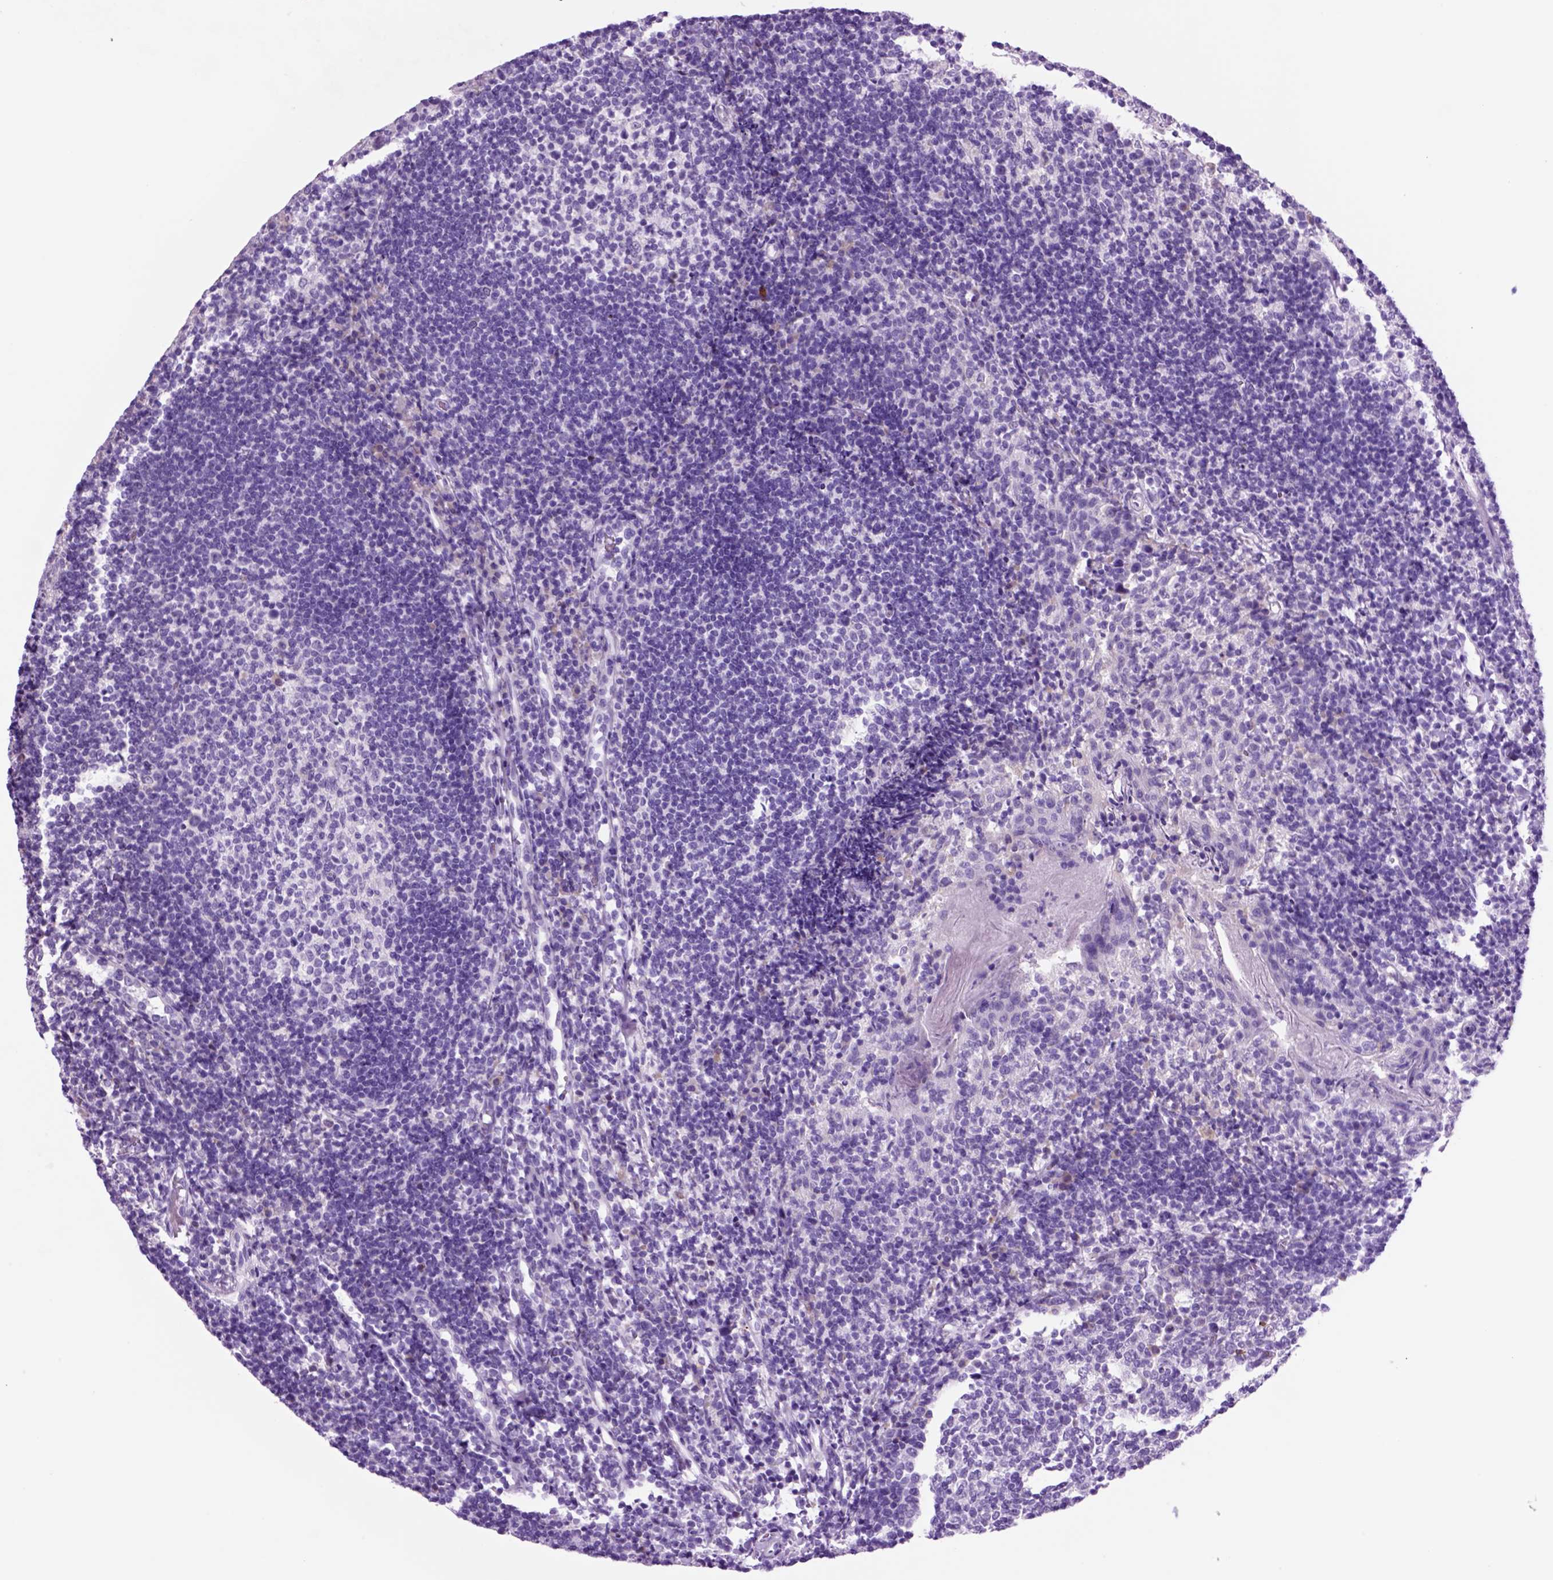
{"staining": {"intensity": "negative", "quantity": "none", "location": "none"}, "tissue": "tonsil", "cell_type": "Germinal center cells", "image_type": "normal", "snomed": [{"axis": "morphology", "description": "Normal tissue, NOS"}, {"axis": "topography", "description": "Tonsil"}], "caption": "This is an immunohistochemistry micrograph of unremarkable human tonsil. There is no staining in germinal center cells.", "gene": "HHIPL2", "patient": {"sex": "female", "age": 10}}